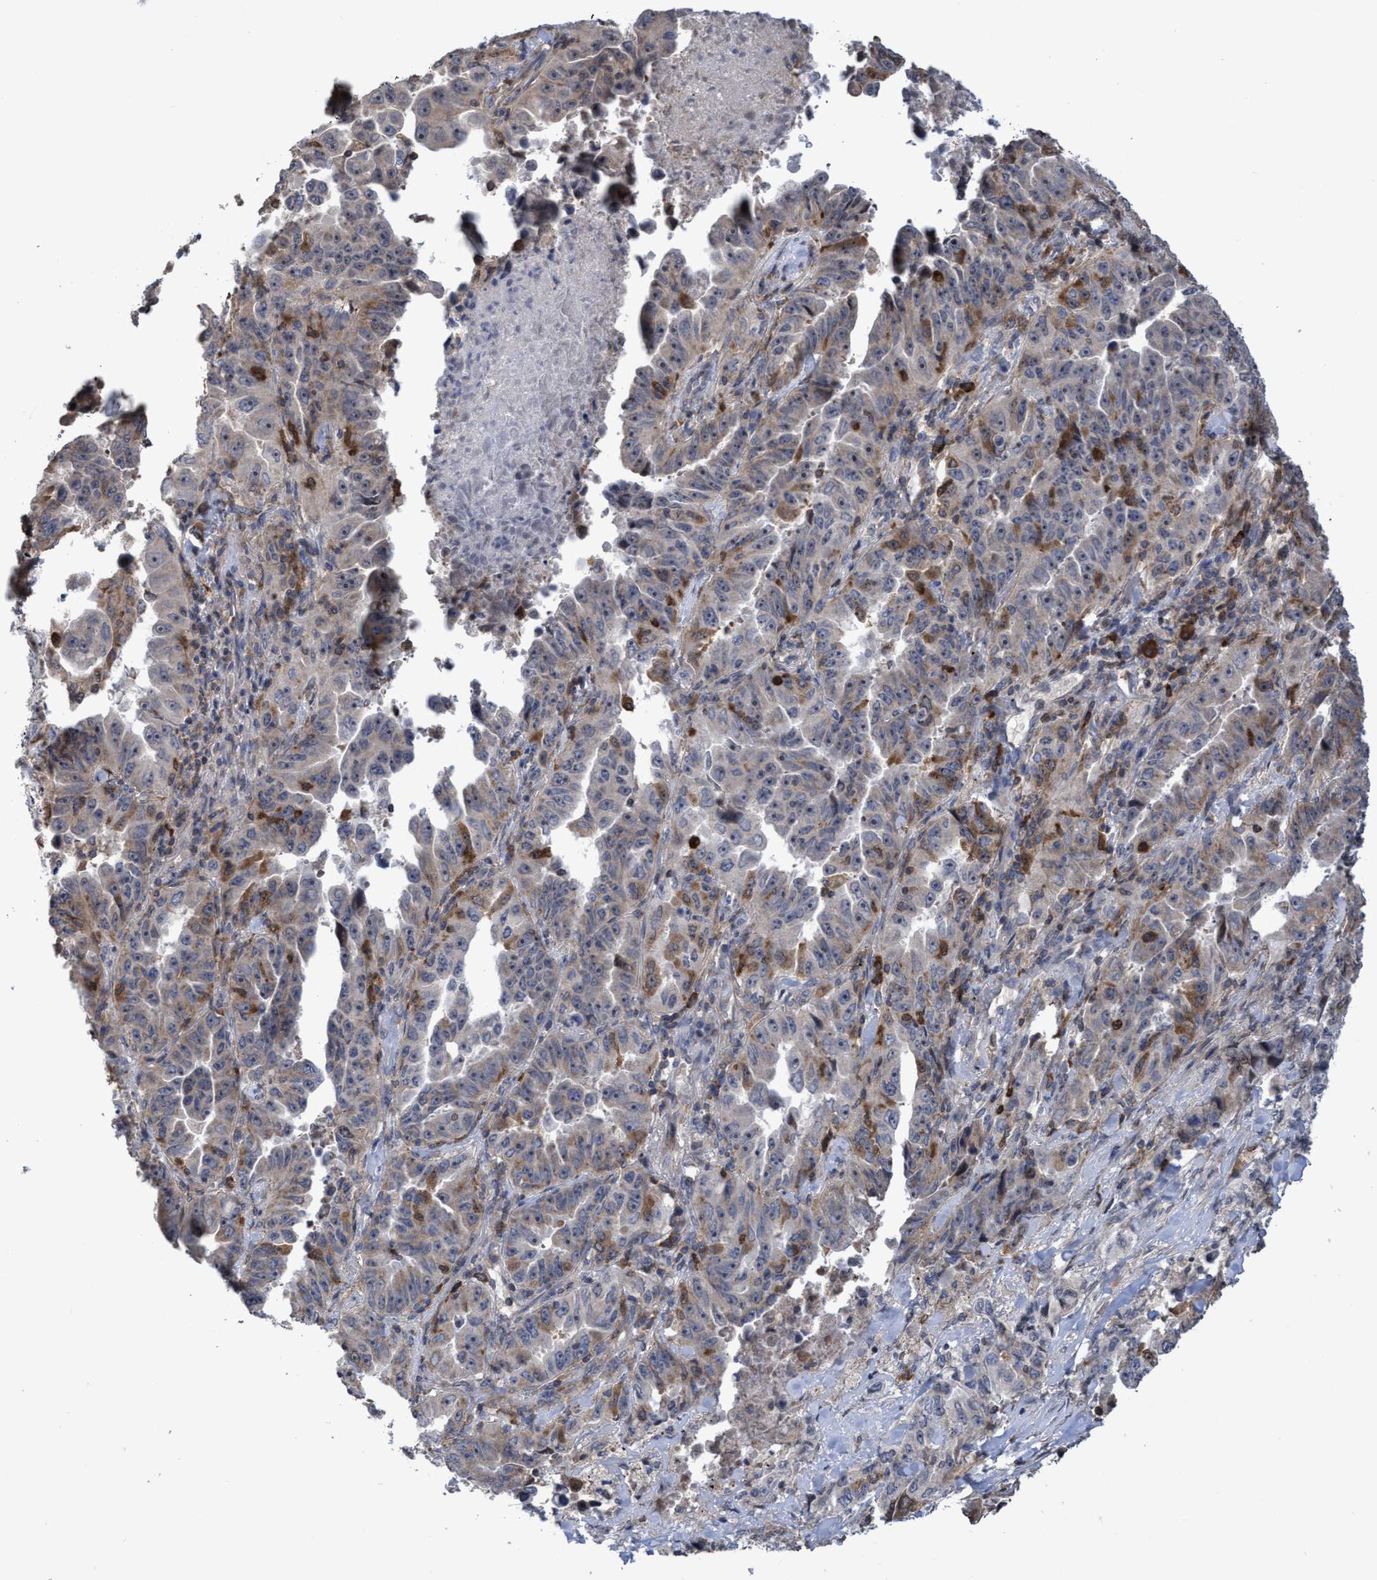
{"staining": {"intensity": "moderate", "quantity": "25%-75%", "location": "cytoplasmic/membranous,nuclear"}, "tissue": "lung cancer", "cell_type": "Tumor cells", "image_type": "cancer", "snomed": [{"axis": "morphology", "description": "Adenocarcinoma, NOS"}, {"axis": "topography", "description": "Lung"}], "caption": "DAB (3,3'-diaminobenzidine) immunohistochemical staining of human adenocarcinoma (lung) reveals moderate cytoplasmic/membranous and nuclear protein positivity in approximately 25%-75% of tumor cells.", "gene": "SLBP", "patient": {"sex": "female", "age": 51}}